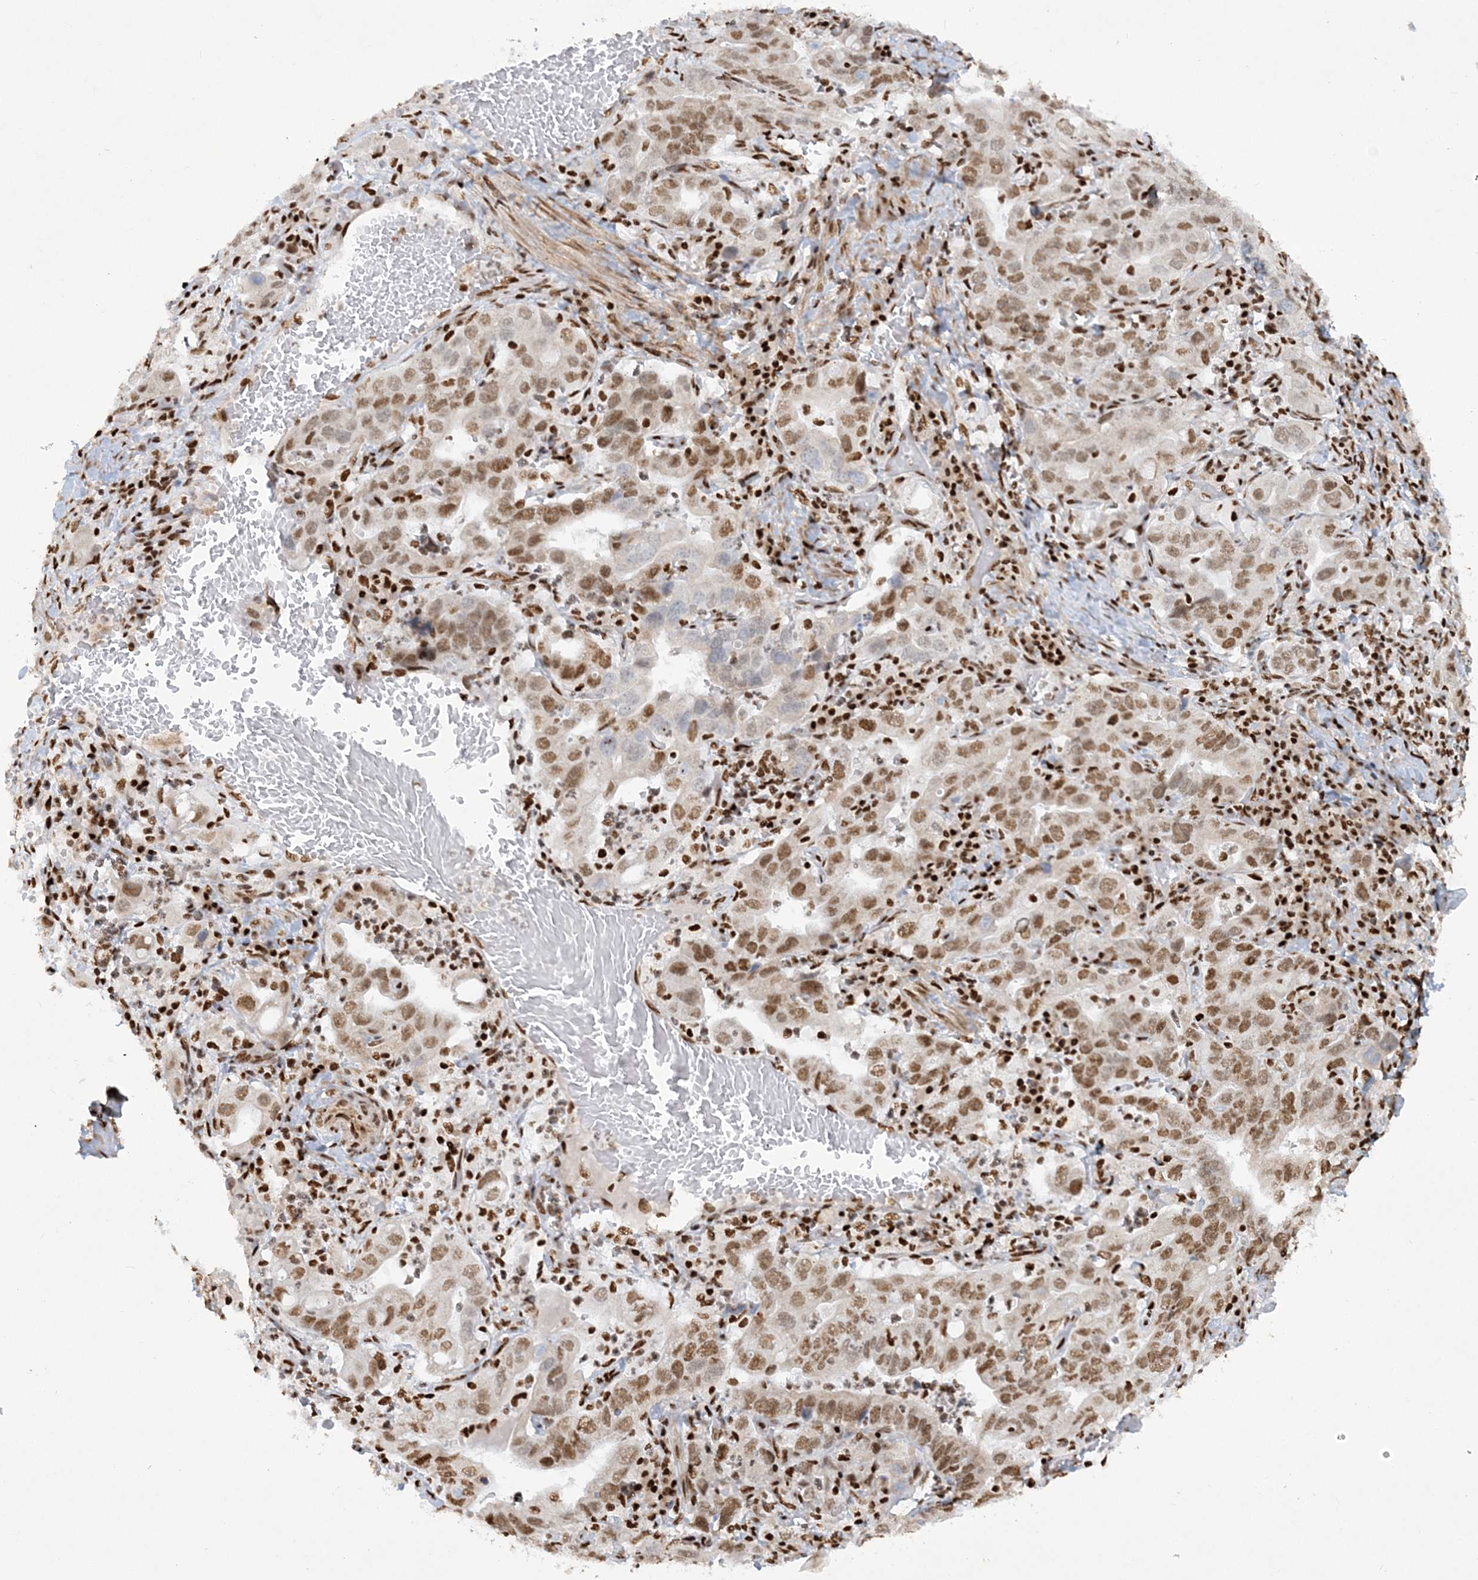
{"staining": {"intensity": "moderate", "quantity": ">75%", "location": "nuclear"}, "tissue": "stomach cancer", "cell_type": "Tumor cells", "image_type": "cancer", "snomed": [{"axis": "morphology", "description": "Adenocarcinoma, NOS"}, {"axis": "topography", "description": "Stomach, upper"}], "caption": "Stomach cancer tissue displays moderate nuclear positivity in about >75% of tumor cells, visualized by immunohistochemistry.", "gene": "DELE1", "patient": {"sex": "male", "age": 62}}